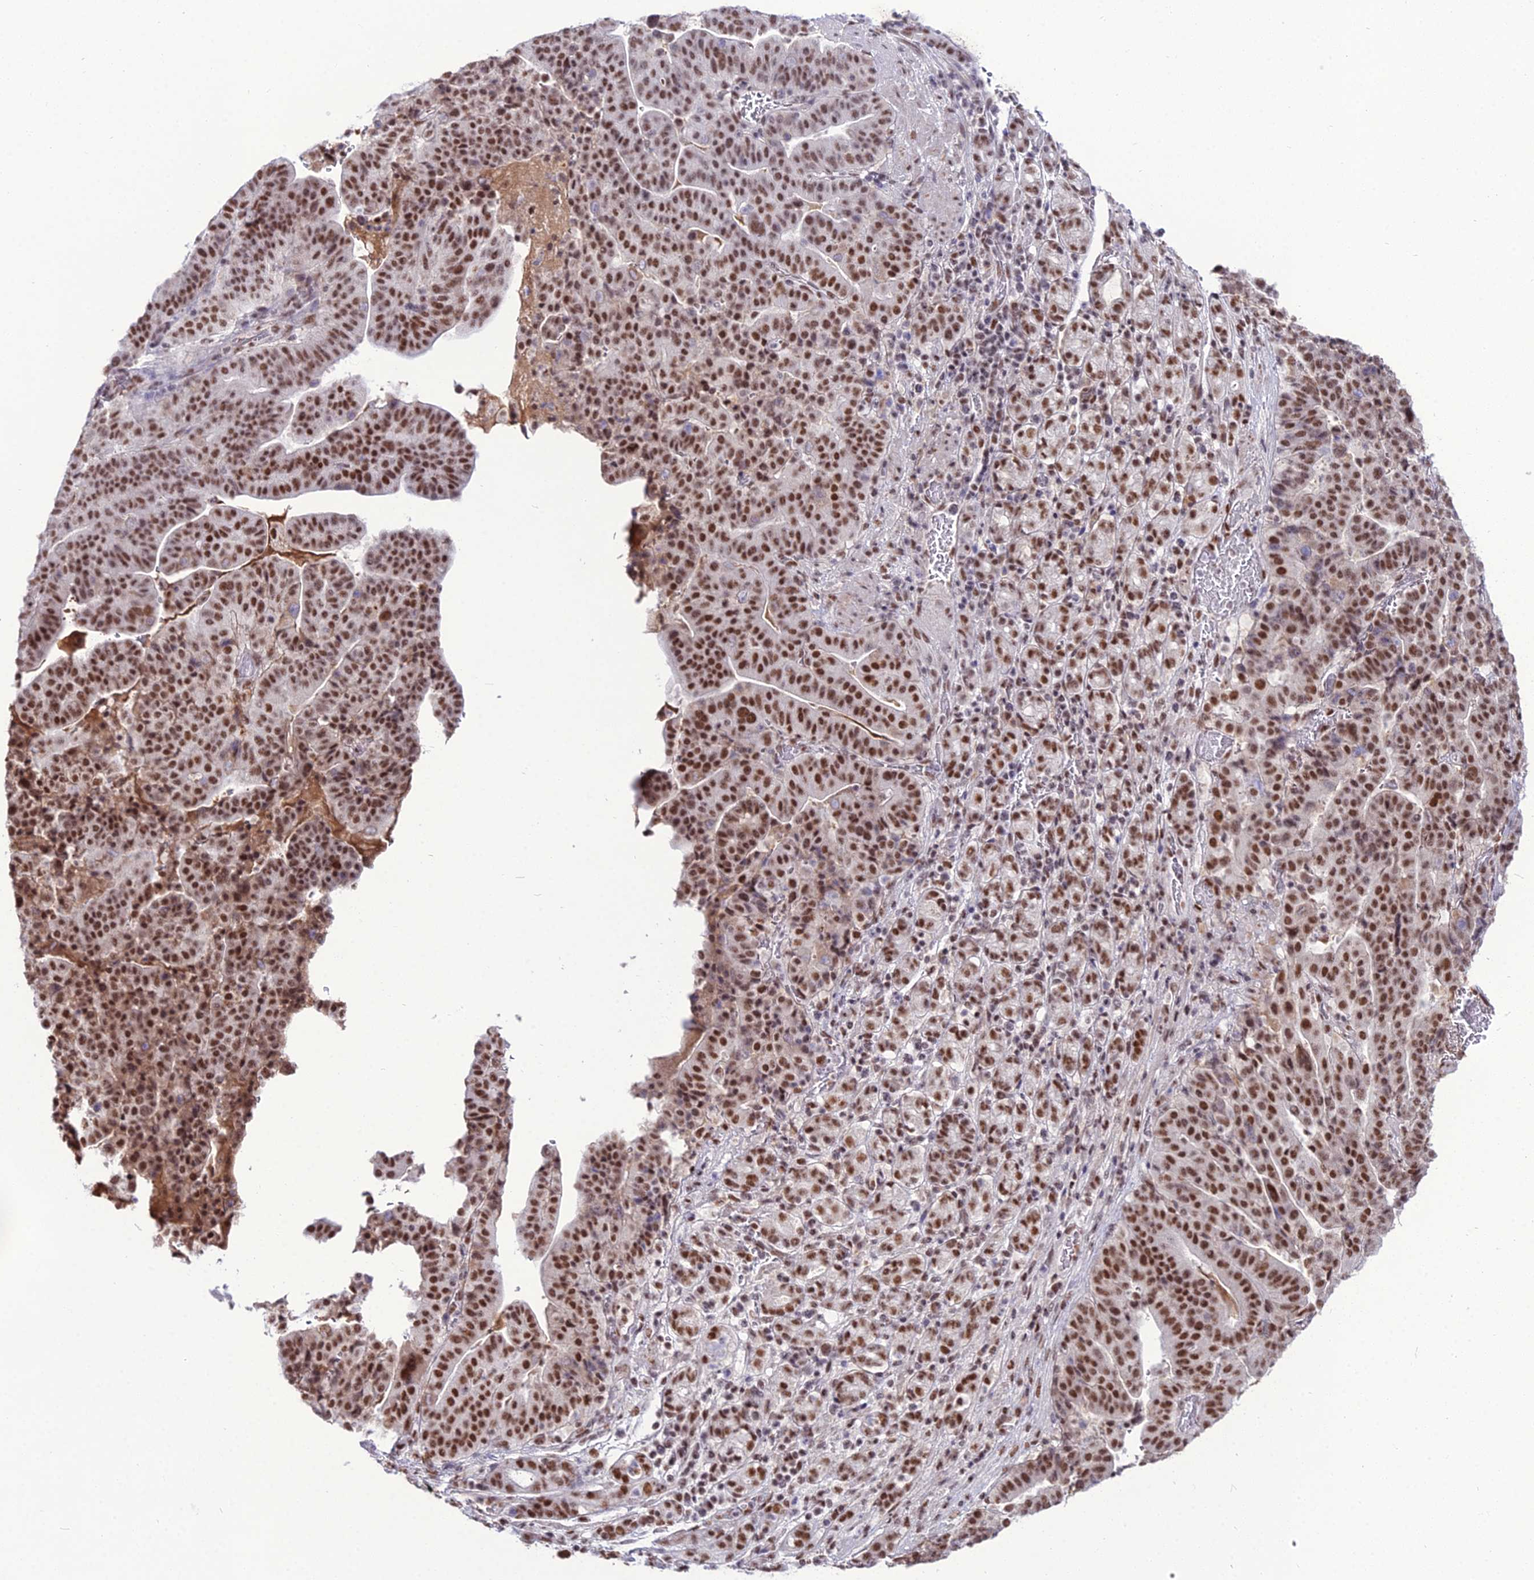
{"staining": {"intensity": "strong", "quantity": ">75%", "location": "nuclear"}, "tissue": "stomach cancer", "cell_type": "Tumor cells", "image_type": "cancer", "snomed": [{"axis": "morphology", "description": "Adenocarcinoma, NOS"}, {"axis": "topography", "description": "Stomach"}], "caption": "DAB immunohistochemical staining of stomach adenocarcinoma exhibits strong nuclear protein expression in approximately >75% of tumor cells. (DAB (3,3'-diaminobenzidine) IHC with brightfield microscopy, high magnification).", "gene": "RBM12", "patient": {"sex": "male", "age": 48}}